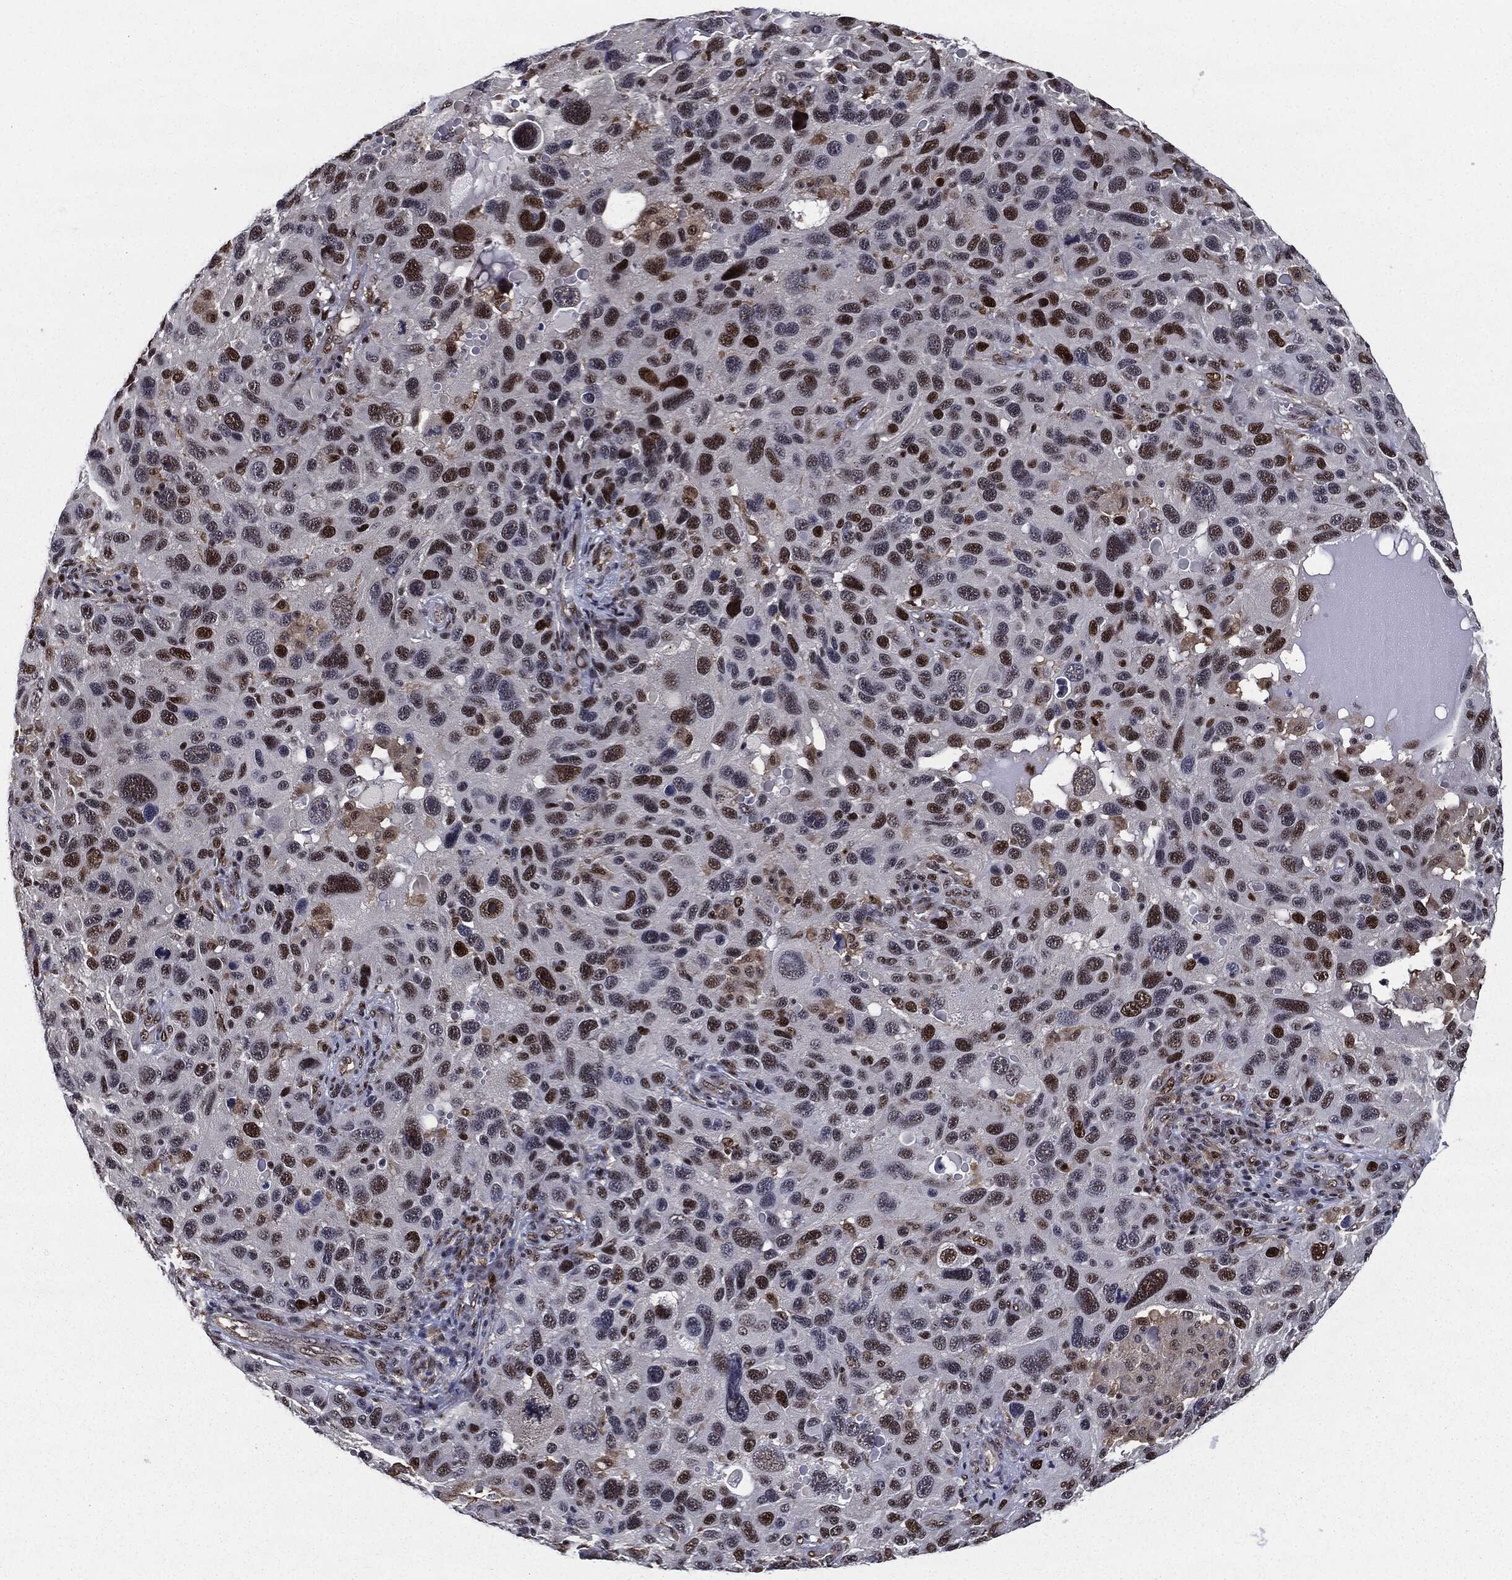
{"staining": {"intensity": "strong", "quantity": "<25%", "location": "nuclear"}, "tissue": "melanoma", "cell_type": "Tumor cells", "image_type": "cancer", "snomed": [{"axis": "morphology", "description": "Malignant melanoma, NOS"}, {"axis": "topography", "description": "Skin"}], "caption": "Protein staining by immunohistochemistry (IHC) demonstrates strong nuclear expression in approximately <25% of tumor cells in malignant melanoma.", "gene": "JUN", "patient": {"sex": "male", "age": 53}}